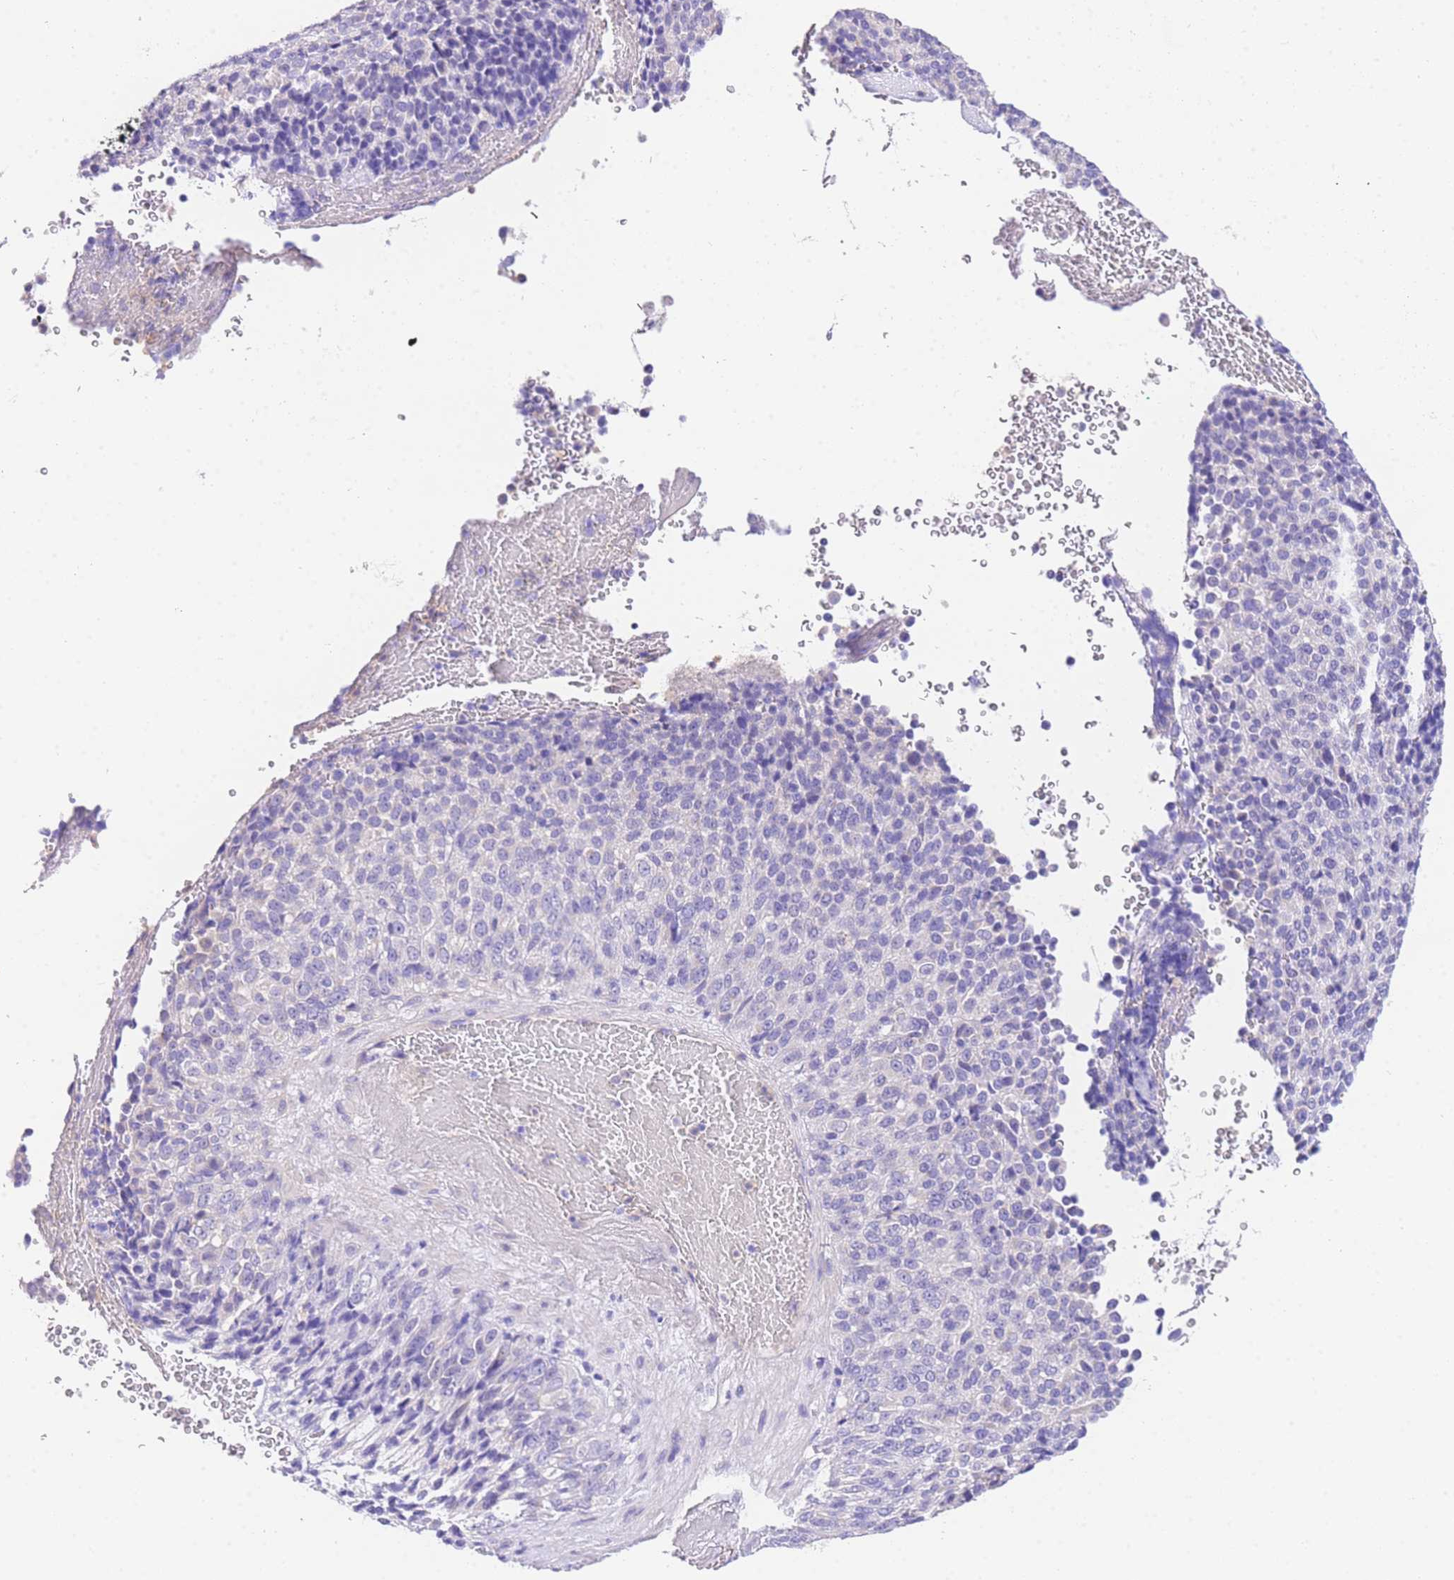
{"staining": {"intensity": "negative", "quantity": "none", "location": "none"}, "tissue": "melanoma", "cell_type": "Tumor cells", "image_type": "cancer", "snomed": [{"axis": "morphology", "description": "Malignant melanoma, Metastatic site"}, {"axis": "topography", "description": "Brain"}], "caption": "IHC micrograph of neoplastic tissue: human melanoma stained with DAB (3,3'-diaminobenzidine) displays no significant protein expression in tumor cells.", "gene": "EPN2", "patient": {"sex": "female", "age": 56}}